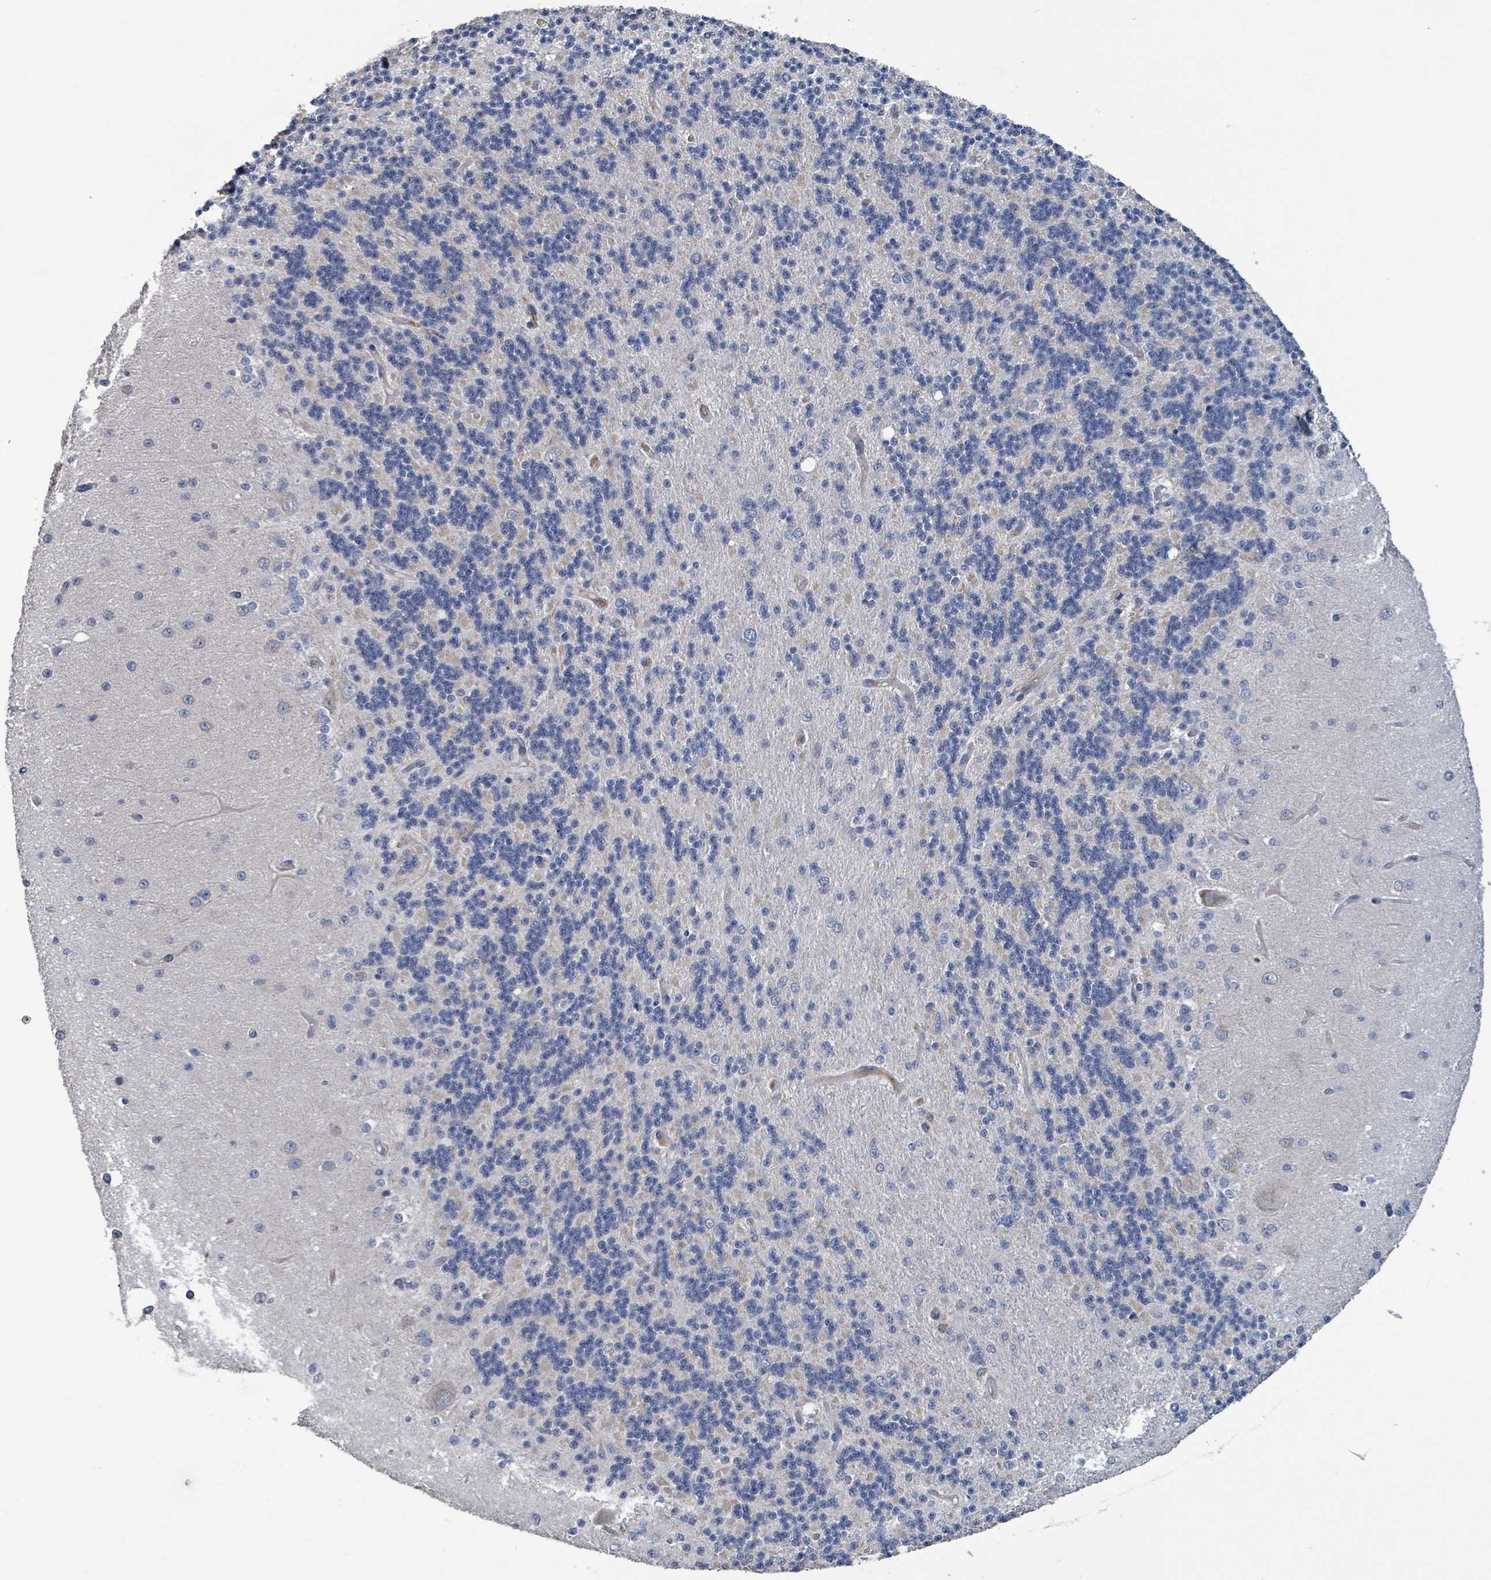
{"staining": {"intensity": "moderate", "quantity": "25%-75%", "location": "cytoplasmic/membranous"}, "tissue": "cerebellum", "cell_type": "Cells in granular layer", "image_type": "normal", "snomed": [{"axis": "morphology", "description": "Normal tissue, NOS"}, {"axis": "topography", "description": "Cerebellum"}], "caption": "Human cerebellum stained with a brown dye shows moderate cytoplasmic/membranous positive staining in approximately 25%-75% of cells in granular layer.", "gene": "PLAAT1", "patient": {"sex": "female", "age": 29}}